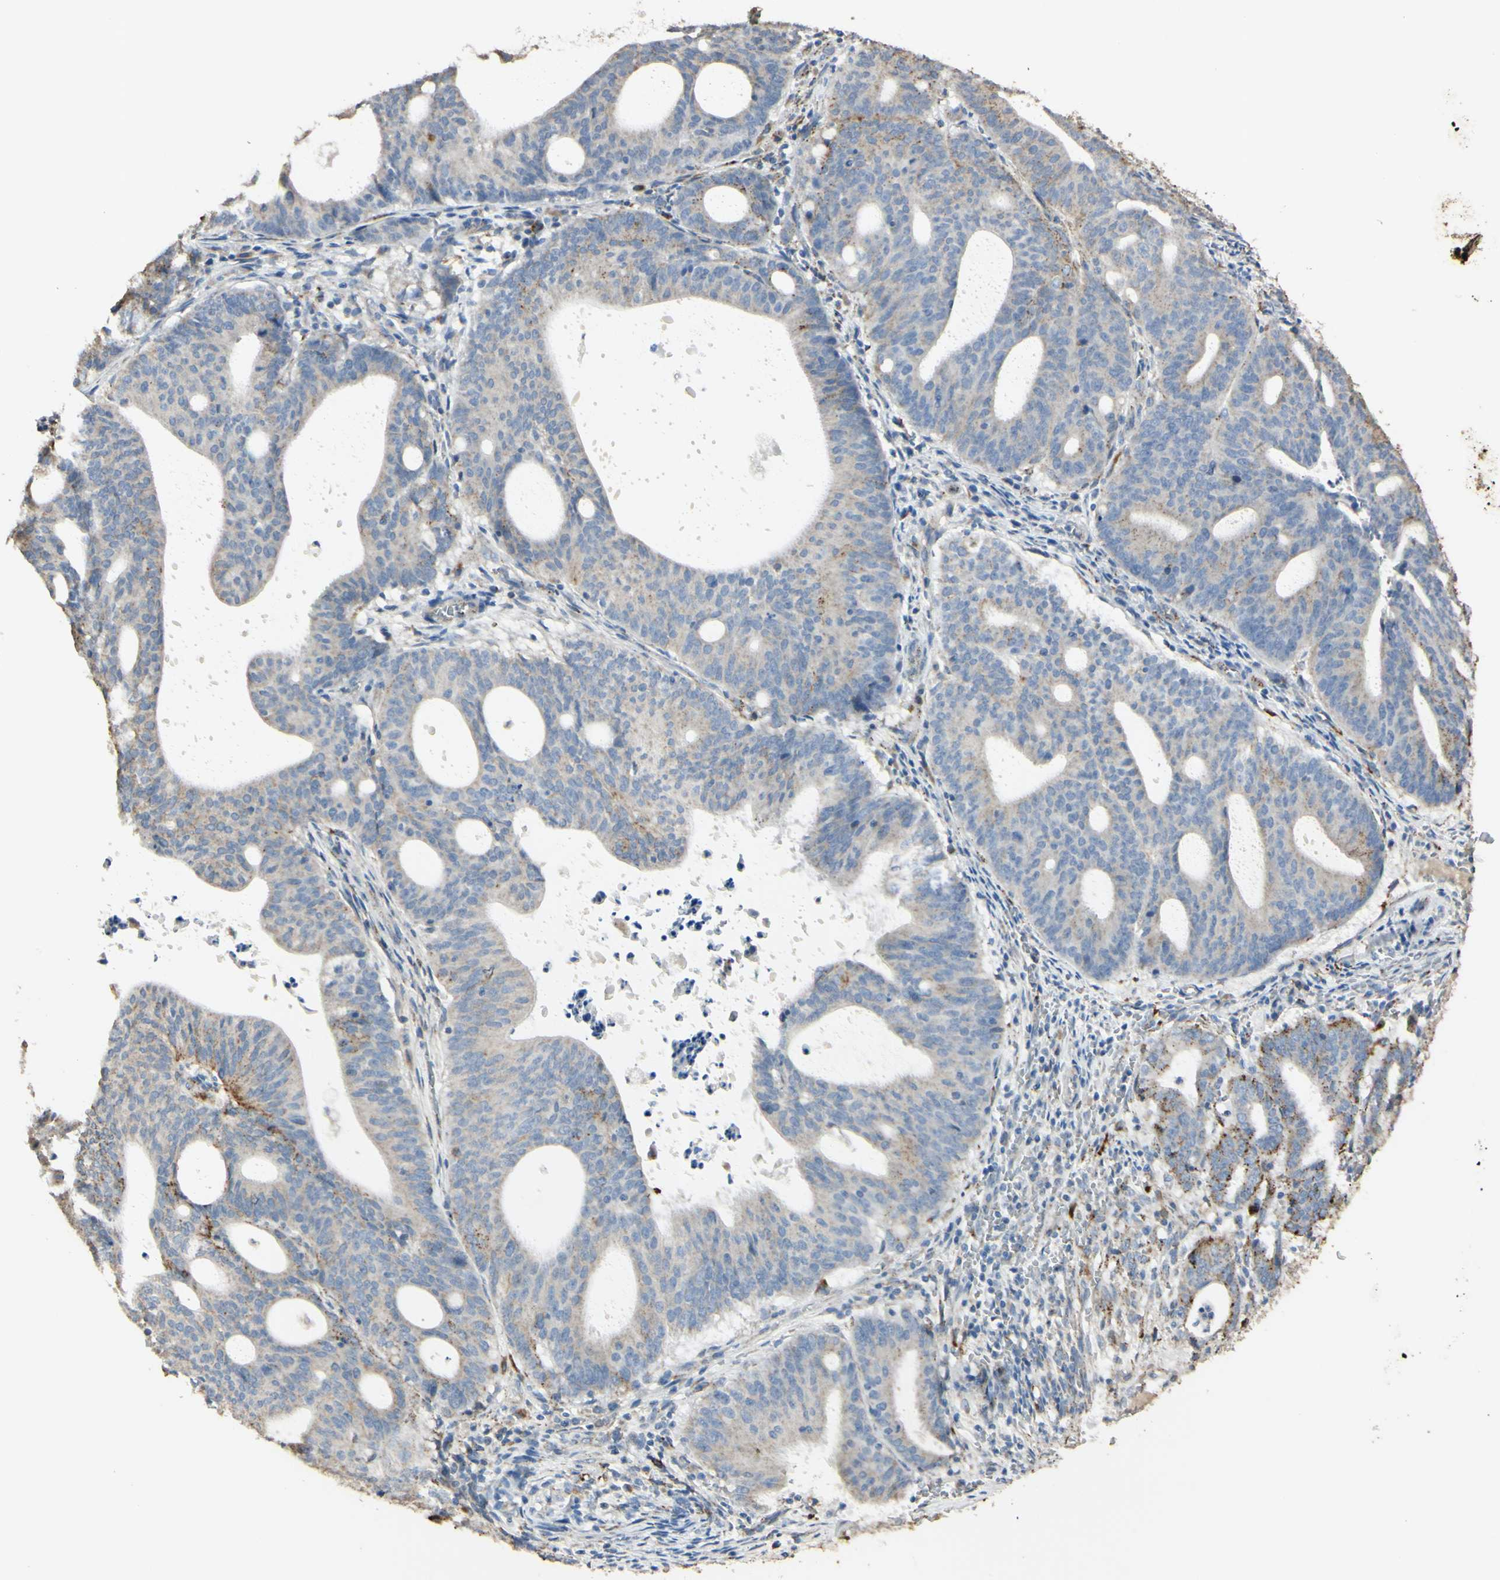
{"staining": {"intensity": "weak", "quantity": ">75%", "location": "cytoplasmic/membranous"}, "tissue": "endometrial cancer", "cell_type": "Tumor cells", "image_type": "cancer", "snomed": [{"axis": "morphology", "description": "Adenocarcinoma, NOS"}, {"axis": "topography", "description": "Uterus"}], "caption": "Protein expression analysis of human endometrial adenocarcinoma reveals weak cytoplasmic/membranous expression in approximately >75% of tumor cells.", "gene": "ANGPTL1", "patient": {"sex": "female", "age": 83}}